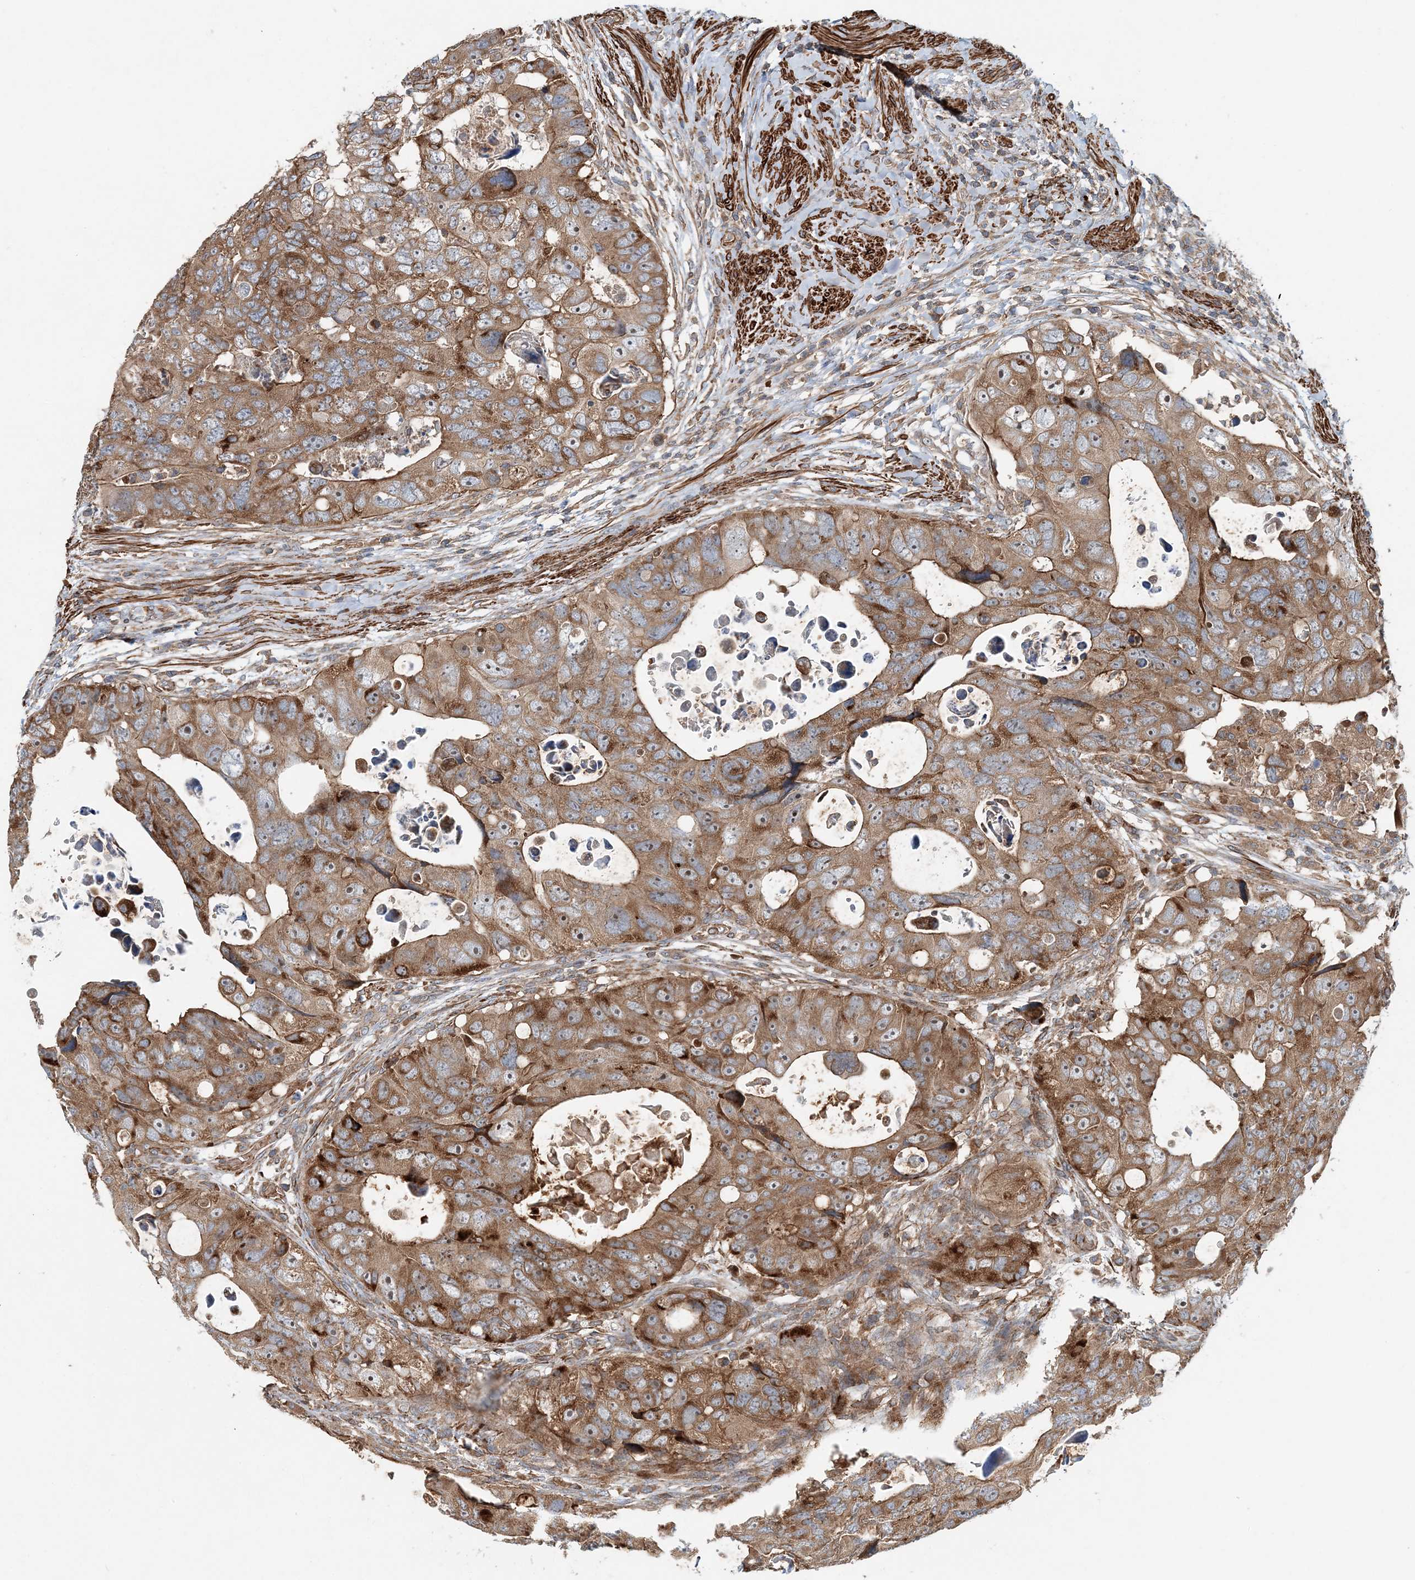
{"staining": {"intensity": "moderate", "quantity": ">75%", "location": "cytoplasmic/membranous,nuclear"}, "tissue": "colorectal cancer", "cell_type": "Tumor cells", "image_type": "cancer", "snomed": [{"axis": "morphology", "description": "Adenocarcinoma, NOS"}, {"axis": "topography", "description": "Rectum"}], "caption": "Moderate cytoplasmic/membranous and nuclear protein staining is identified in about >75% of tumor cells in colorectal adenocarcinoma. (IHC, brightfield microscopy, high magnification).", "gene": "TTI1", "patient": {"sex": "male", "age": 59}}